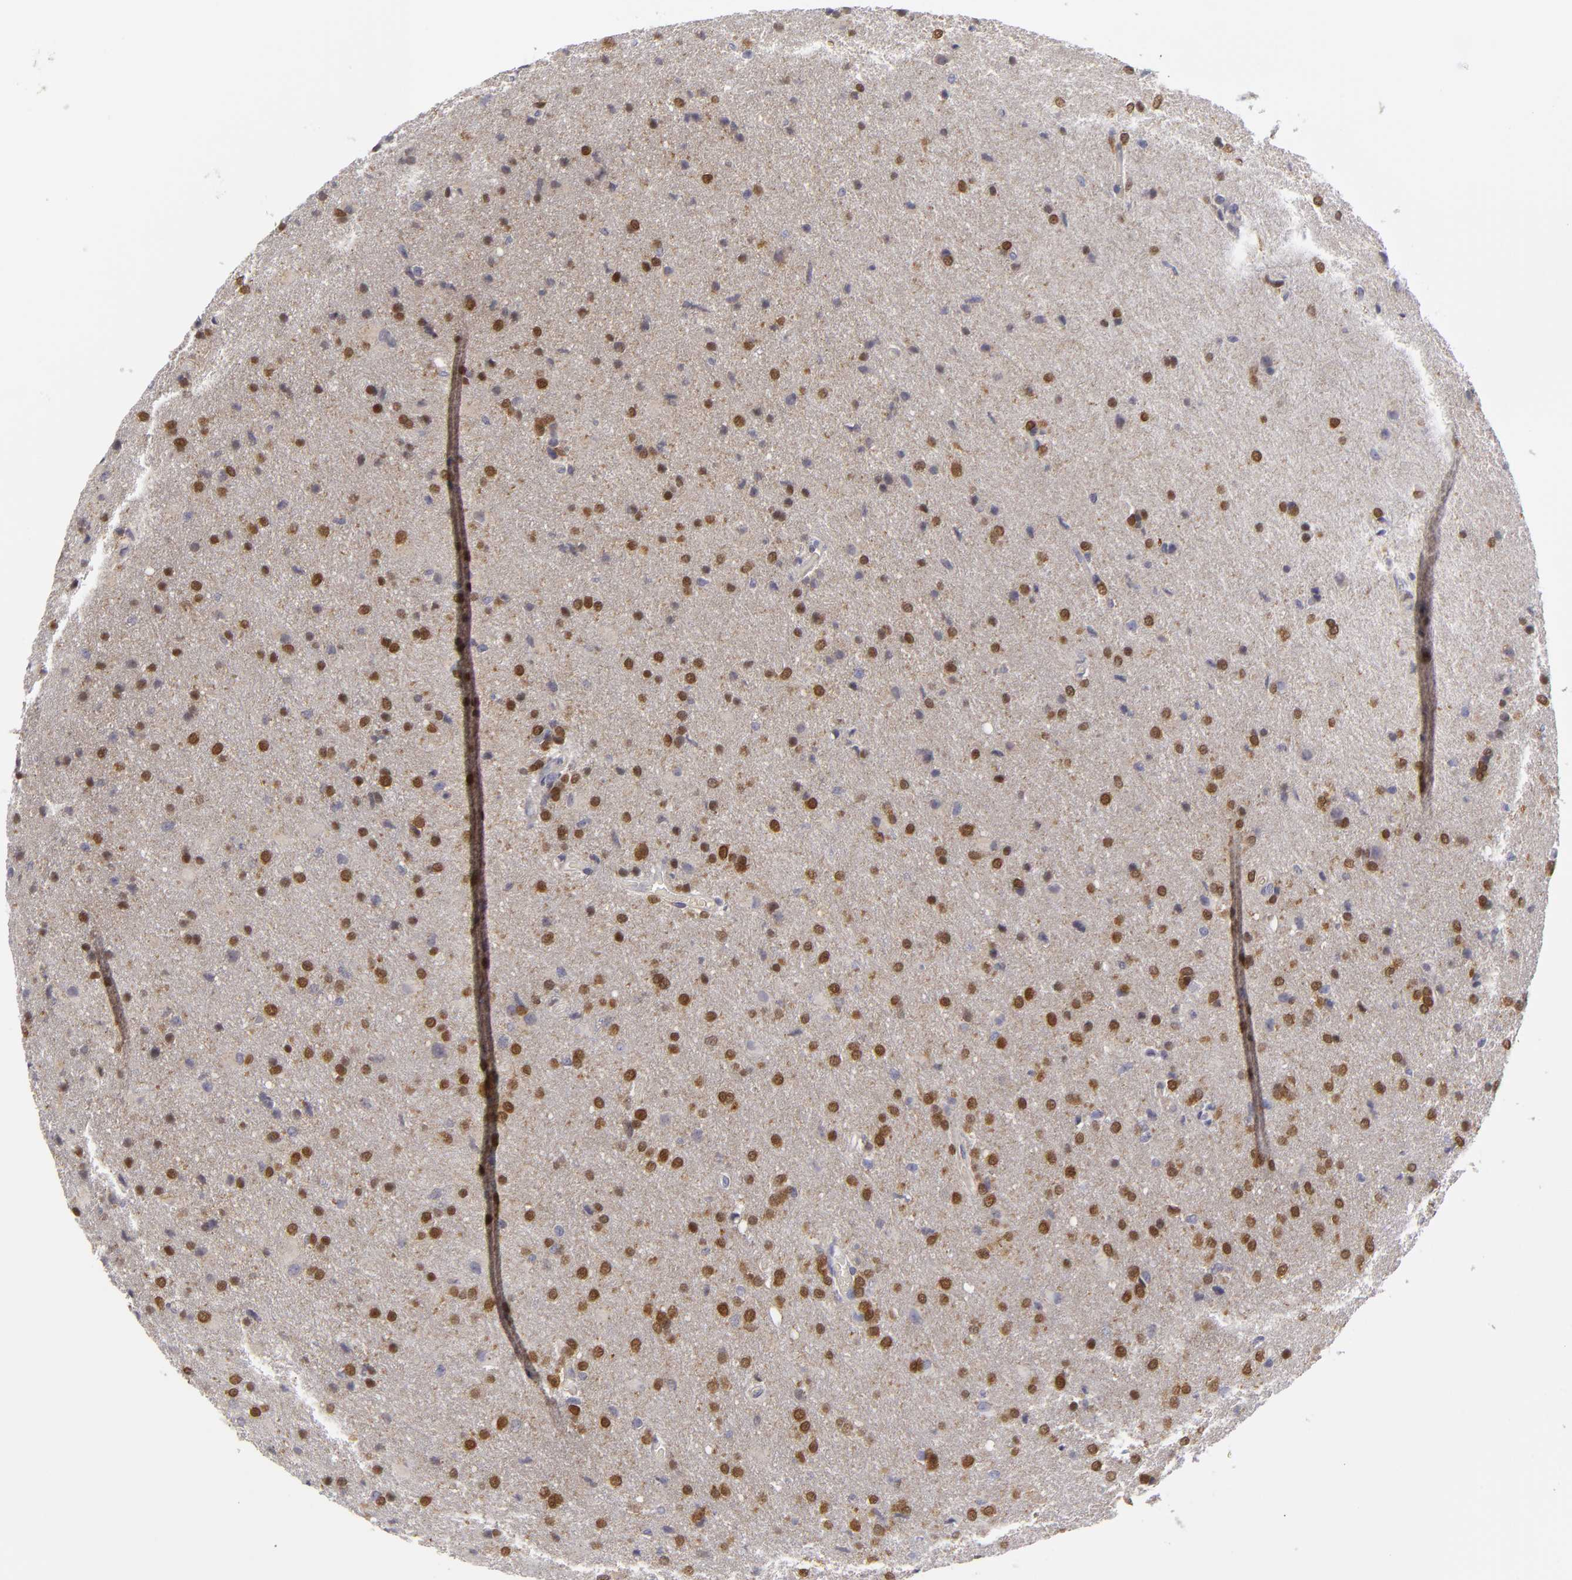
{"staining": {"intensity": "strong", "quantity": ">75%", "location": "nuclear"}, "tissue": "glioma", "cell_type": "Tumor cells", "image_type": "cancer", "snomed": [{"axis": "morphology", "description": "Glioma, malignant, High grade"}, {"axis": "topography", "description": "Brain"}], "caption": "DAB (3,3'-diaminobenzidine) immunohistochemical staining of human glioma demonstrates strong nuclear protein positivity in about >75% of tumor cells.", "gene": "EFS", "patient": {"sex": "male", "age": 68}}